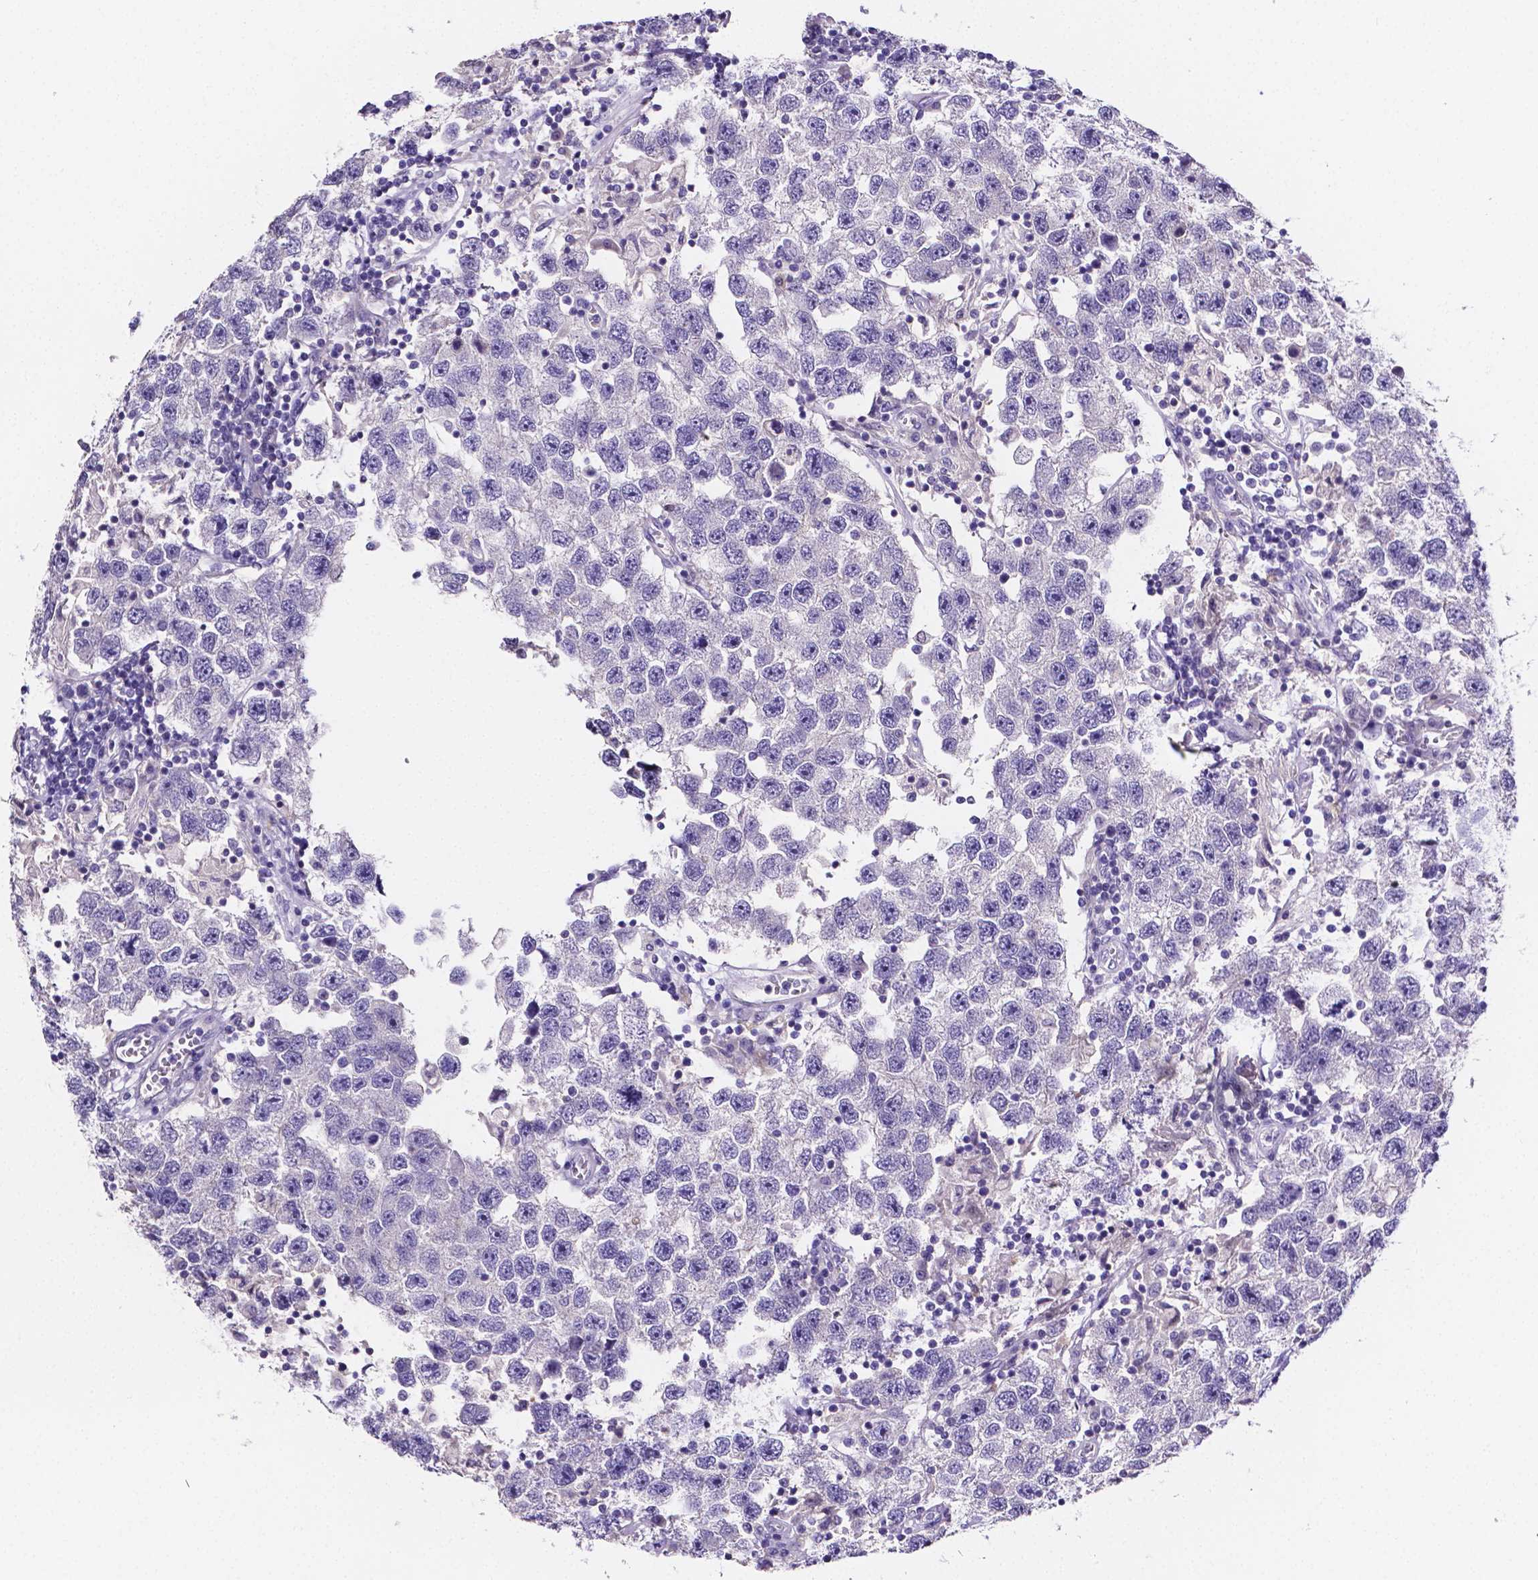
{"staining": {"intensity": "negative", "quantity": "none", "location": "none"}, "tissue": "testis cancer", "cell_type": "Tumor cells", "image_type": "cancer", "snomed": [{"axis": "morphology", "description": "Seminoma, NOS"}, {"axis": "topography", "description": "Testis"}], "caption": "Image shows no significant protein expression in tumor cells of testis seminoma. (DAB IHC with hematoxylin counter stain).", "gene": "NRGN", "patient": {"sex": "male", "age": 26}}